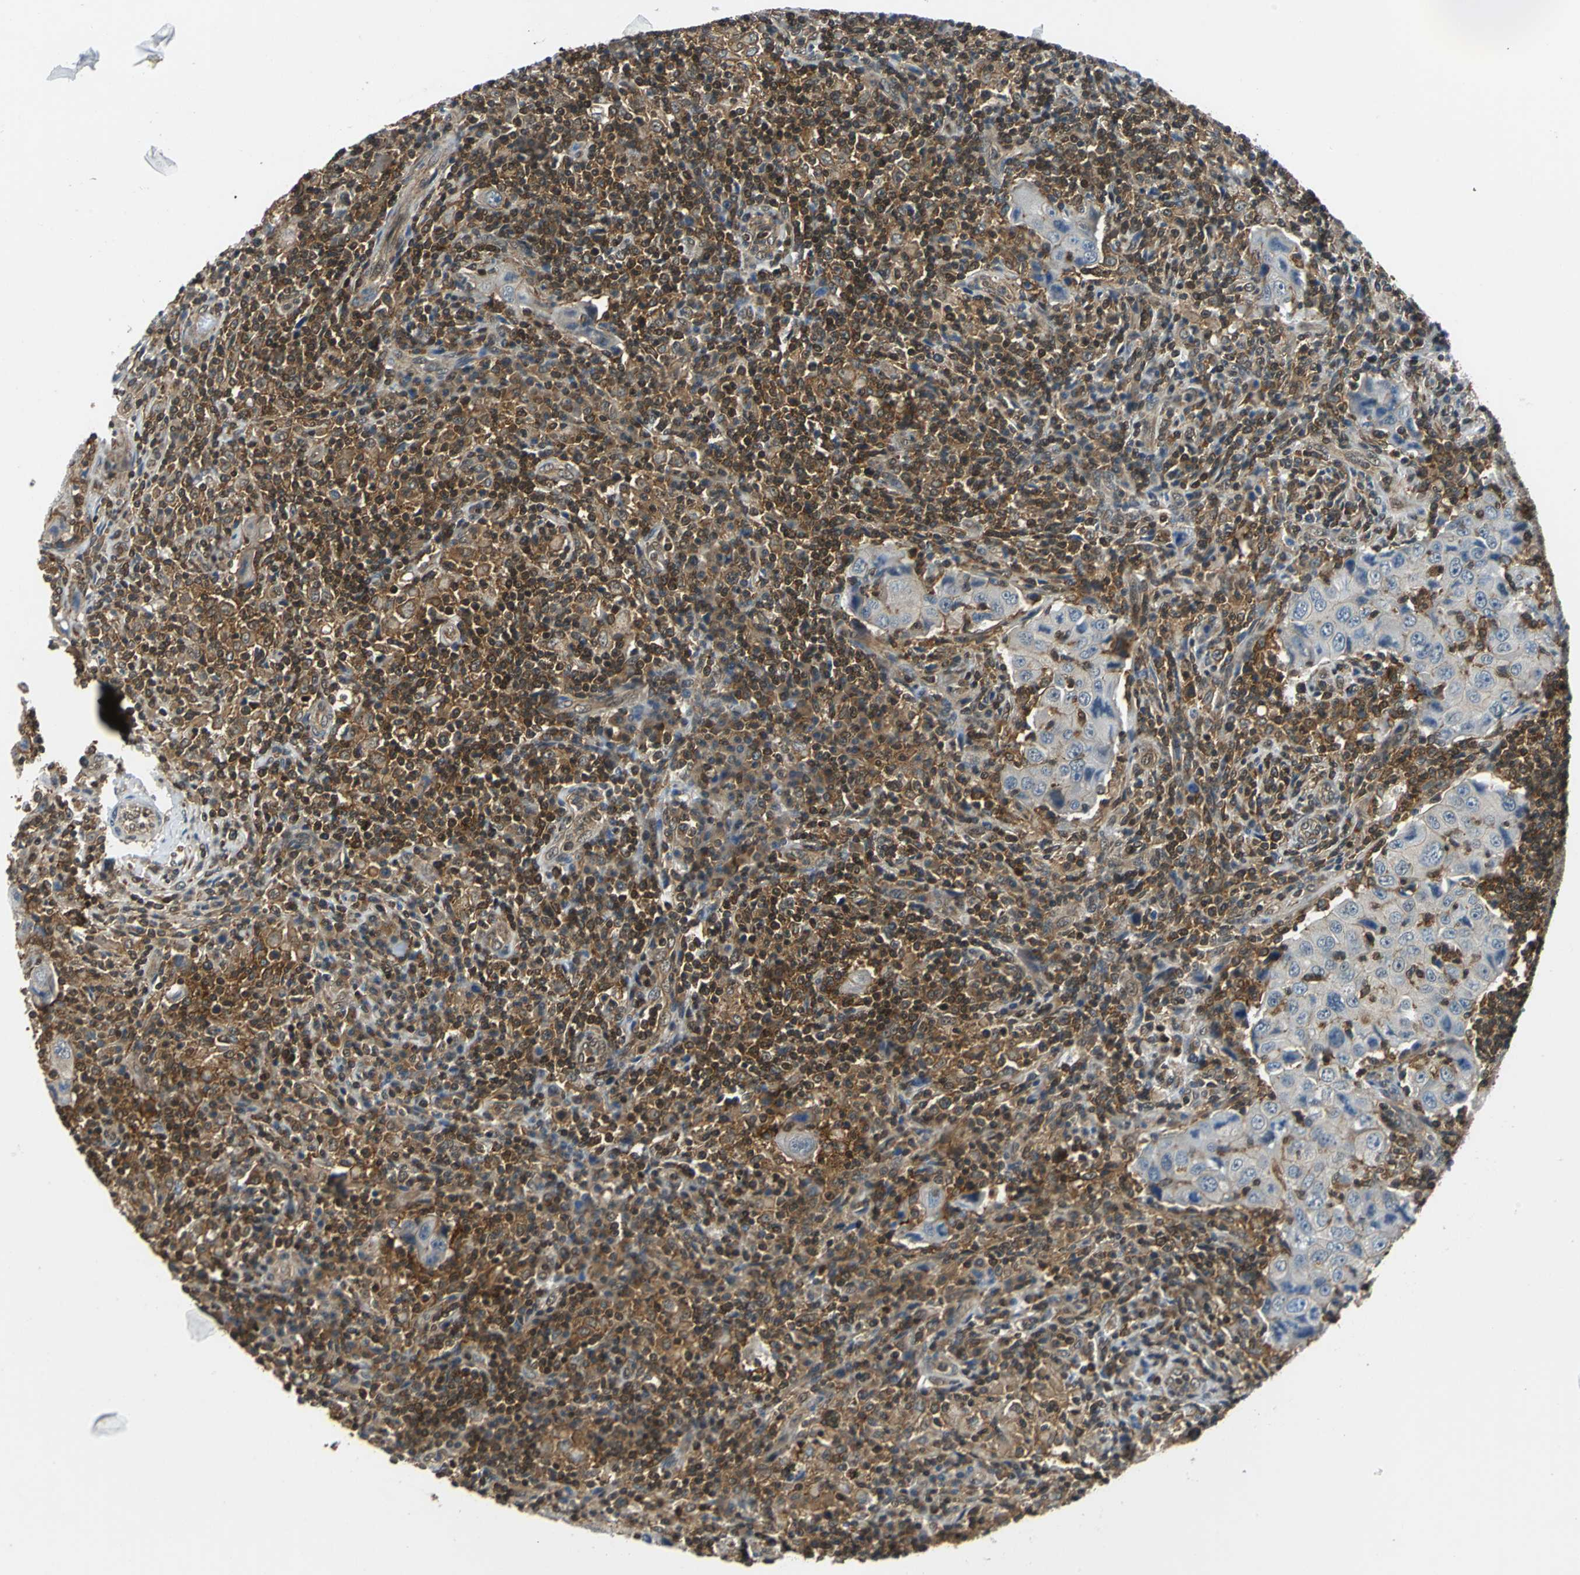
{"staining": {"intensity": "strong", "quantity": ">75%", "location": "cytoplasmic/membranous,nuclear"}, "tissue": "lymph node", "cell_type": "Germinal center cells", "image_type": "normal", "snomed": [{"axis": "morphology", "description": "Normal tissue, NOS"}, {"axis": "morphology", "description": "Squamous cell carcinoma, metastatic, NOS"}, {"axis": "topography", "description": "Lymph node"}], "caption": "Normal lymph node exhibits strong cytoplasmic/membranous,nuclear staining in about >75% of germinal center cells.", "gene": "ARPC3", "patient": {"sex": "female", "age": 53}}